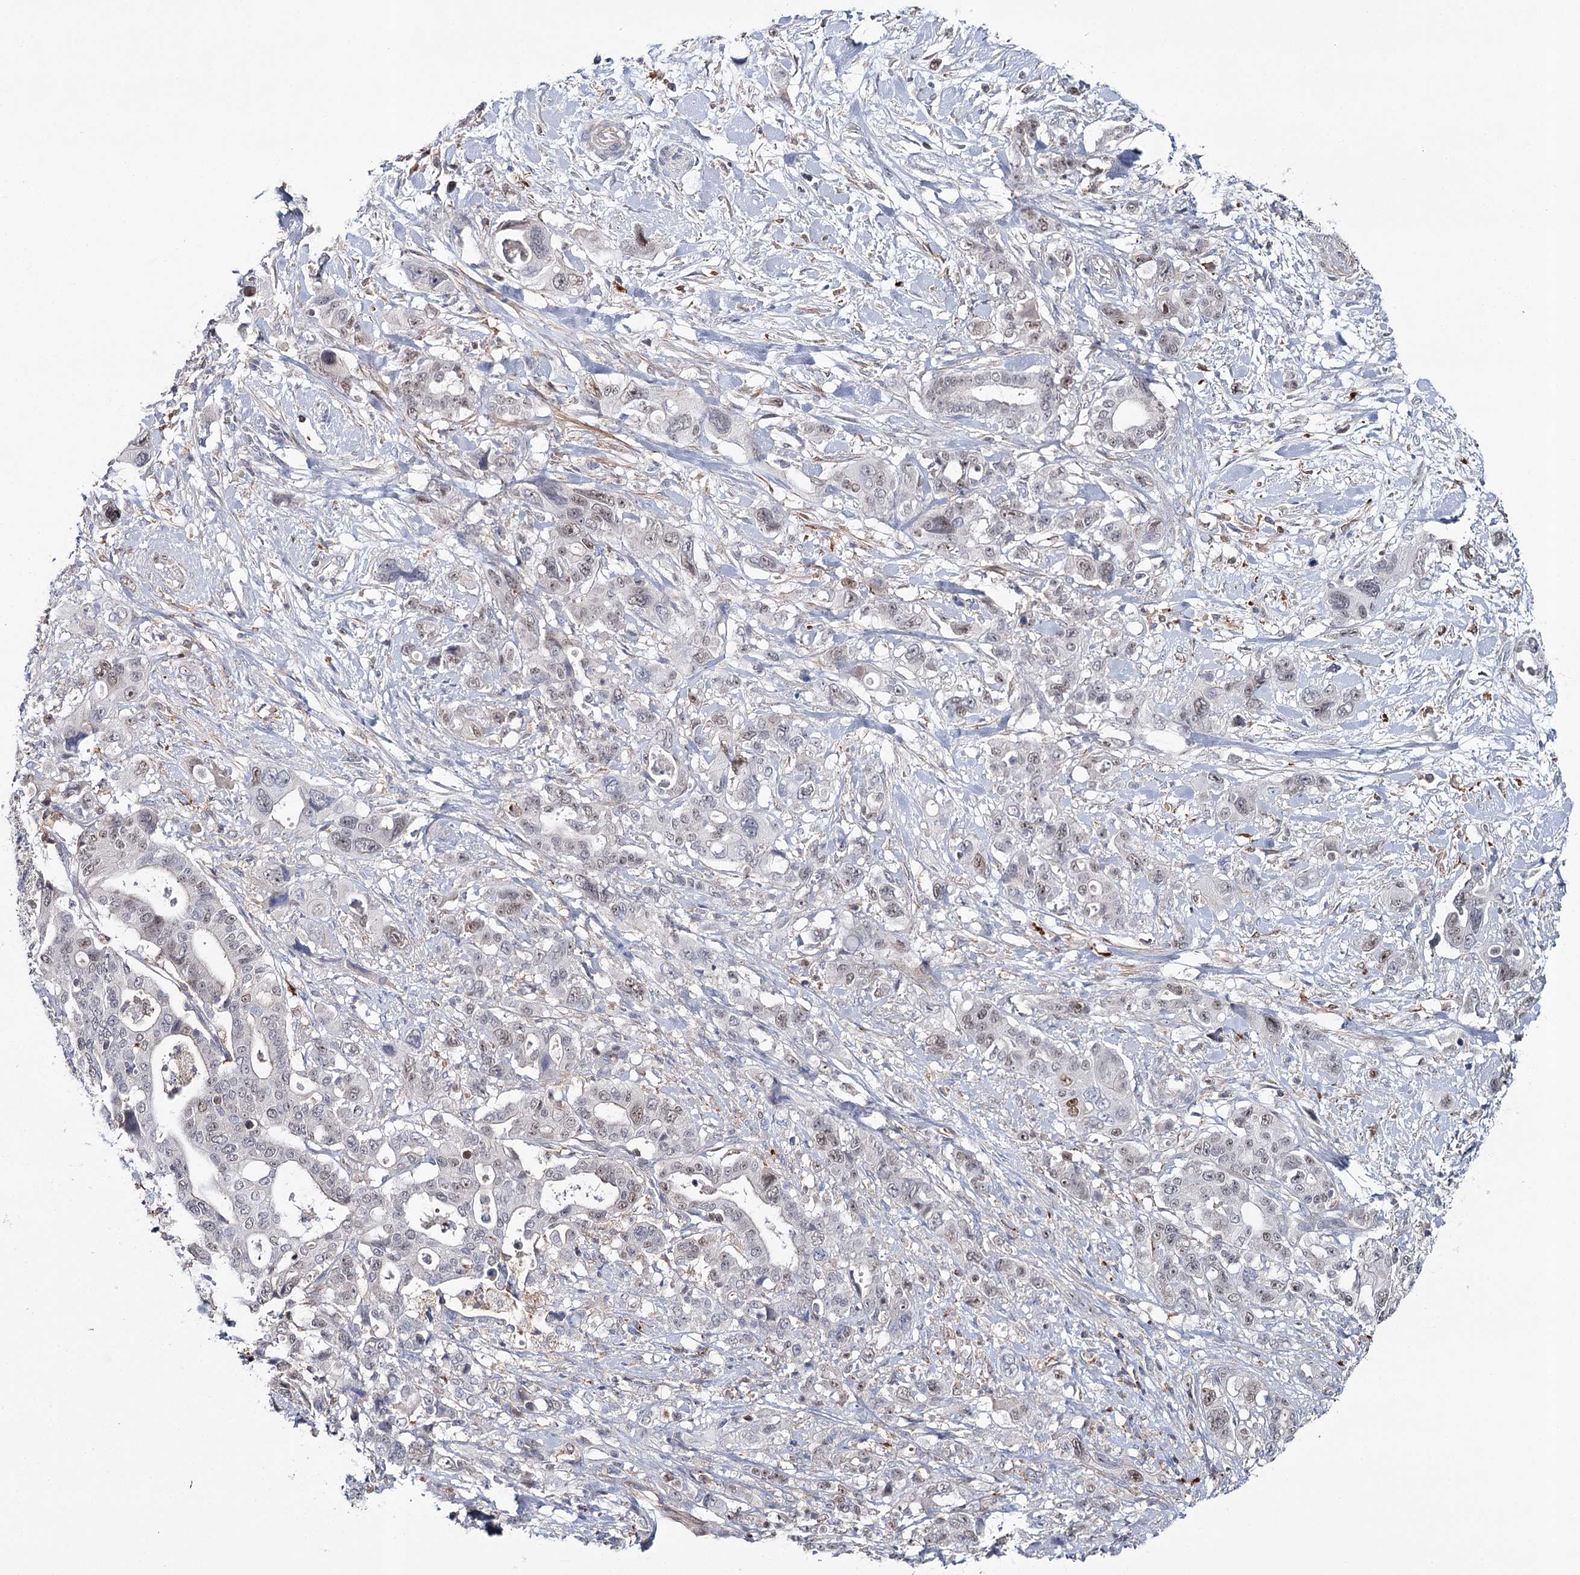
{"staining": {"intensity": "negative", "quantity": "none", "location": "none"}, "tissue": "pancreatic cancer", "cell_type": "Tumor cells", "image_type": "cancer", "snomed": [{"axis": "morphology", "description": "Adenocarcinoma, NOS"}, {"axis": "topography", "description": "Pancreas"}], "caption": "An immunohistochemistry (IHC) photomicrograph of pancreatic adenocarcinoma is shown. There is no staining in tumor cells of pancreatic adenocarcinoma.", "gene": "ZC3H8", "patient": {"sex": "male", "age": 46}}